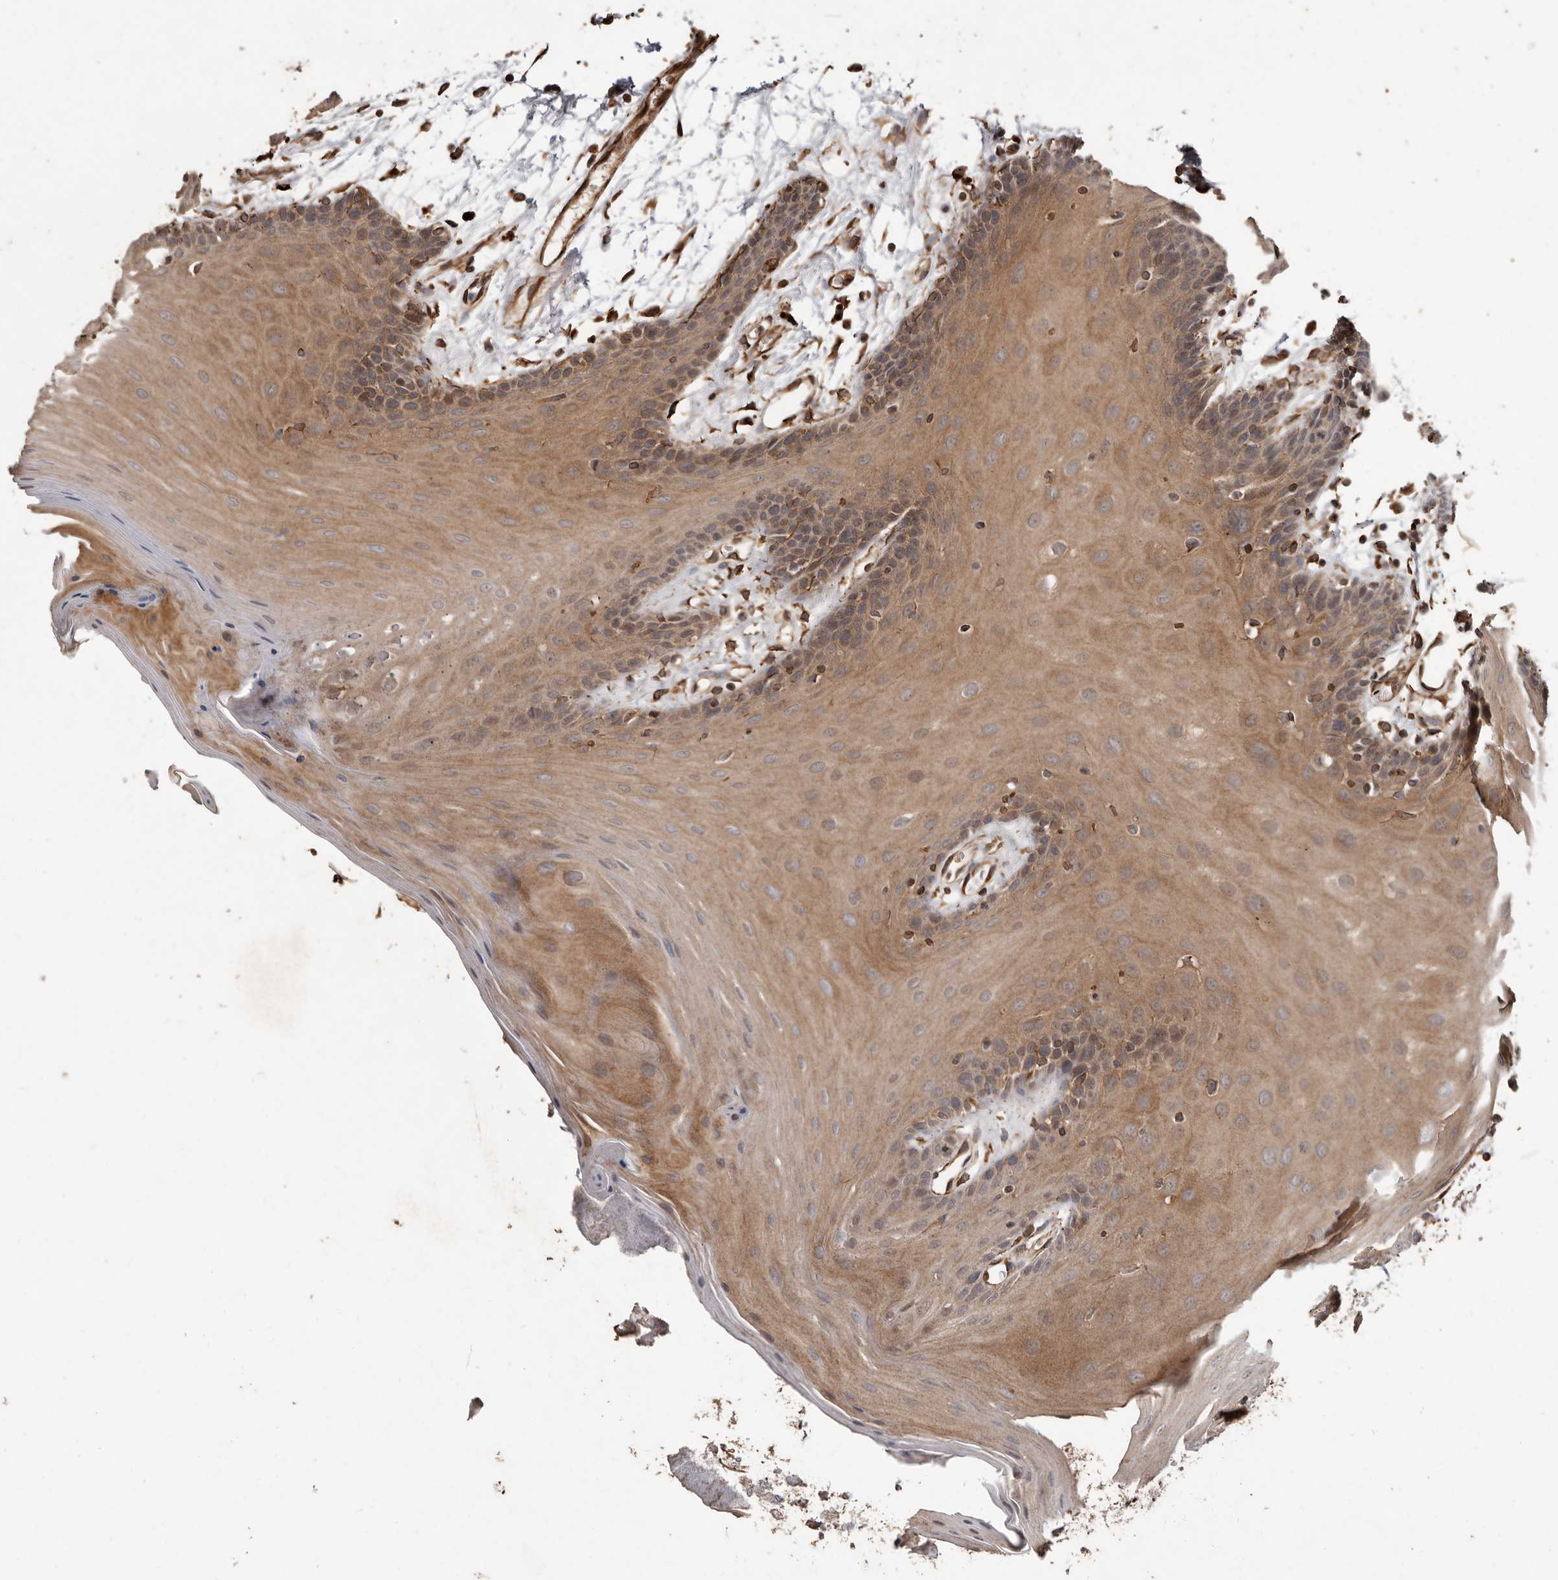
{"staining": {"intensity": "moderate", "quantity": ">75%", "location": "cytoplasmic/membranous"}, "tissue": "oral mucosa", "cell_type": "Squamous epithelial cells", "image_type": "normal", "snomed": [{"axis": "morphology", "description": "Normal tissue, NOS"}, {"axis": "morphology", "description": "Squamous cell carcinoma, NOS"}, {"axis": "topography", "description": "Skeletal muscle"}, {"axis": "topography", "description": "Oral tissue"}, {"axis": "topography", "description": "Salivary gland"}, {"axis": "topography", "description": "Head-Neck"}], "caption": "Normal oral mucosa was stained to show a protein in brown. There is medium levels of moderate cytoplasmic/membranous expression in approximately >75% of squamous epithelial cells.", "gene": "BRAT1", "patient": {"sex": "male", "age": 54}}